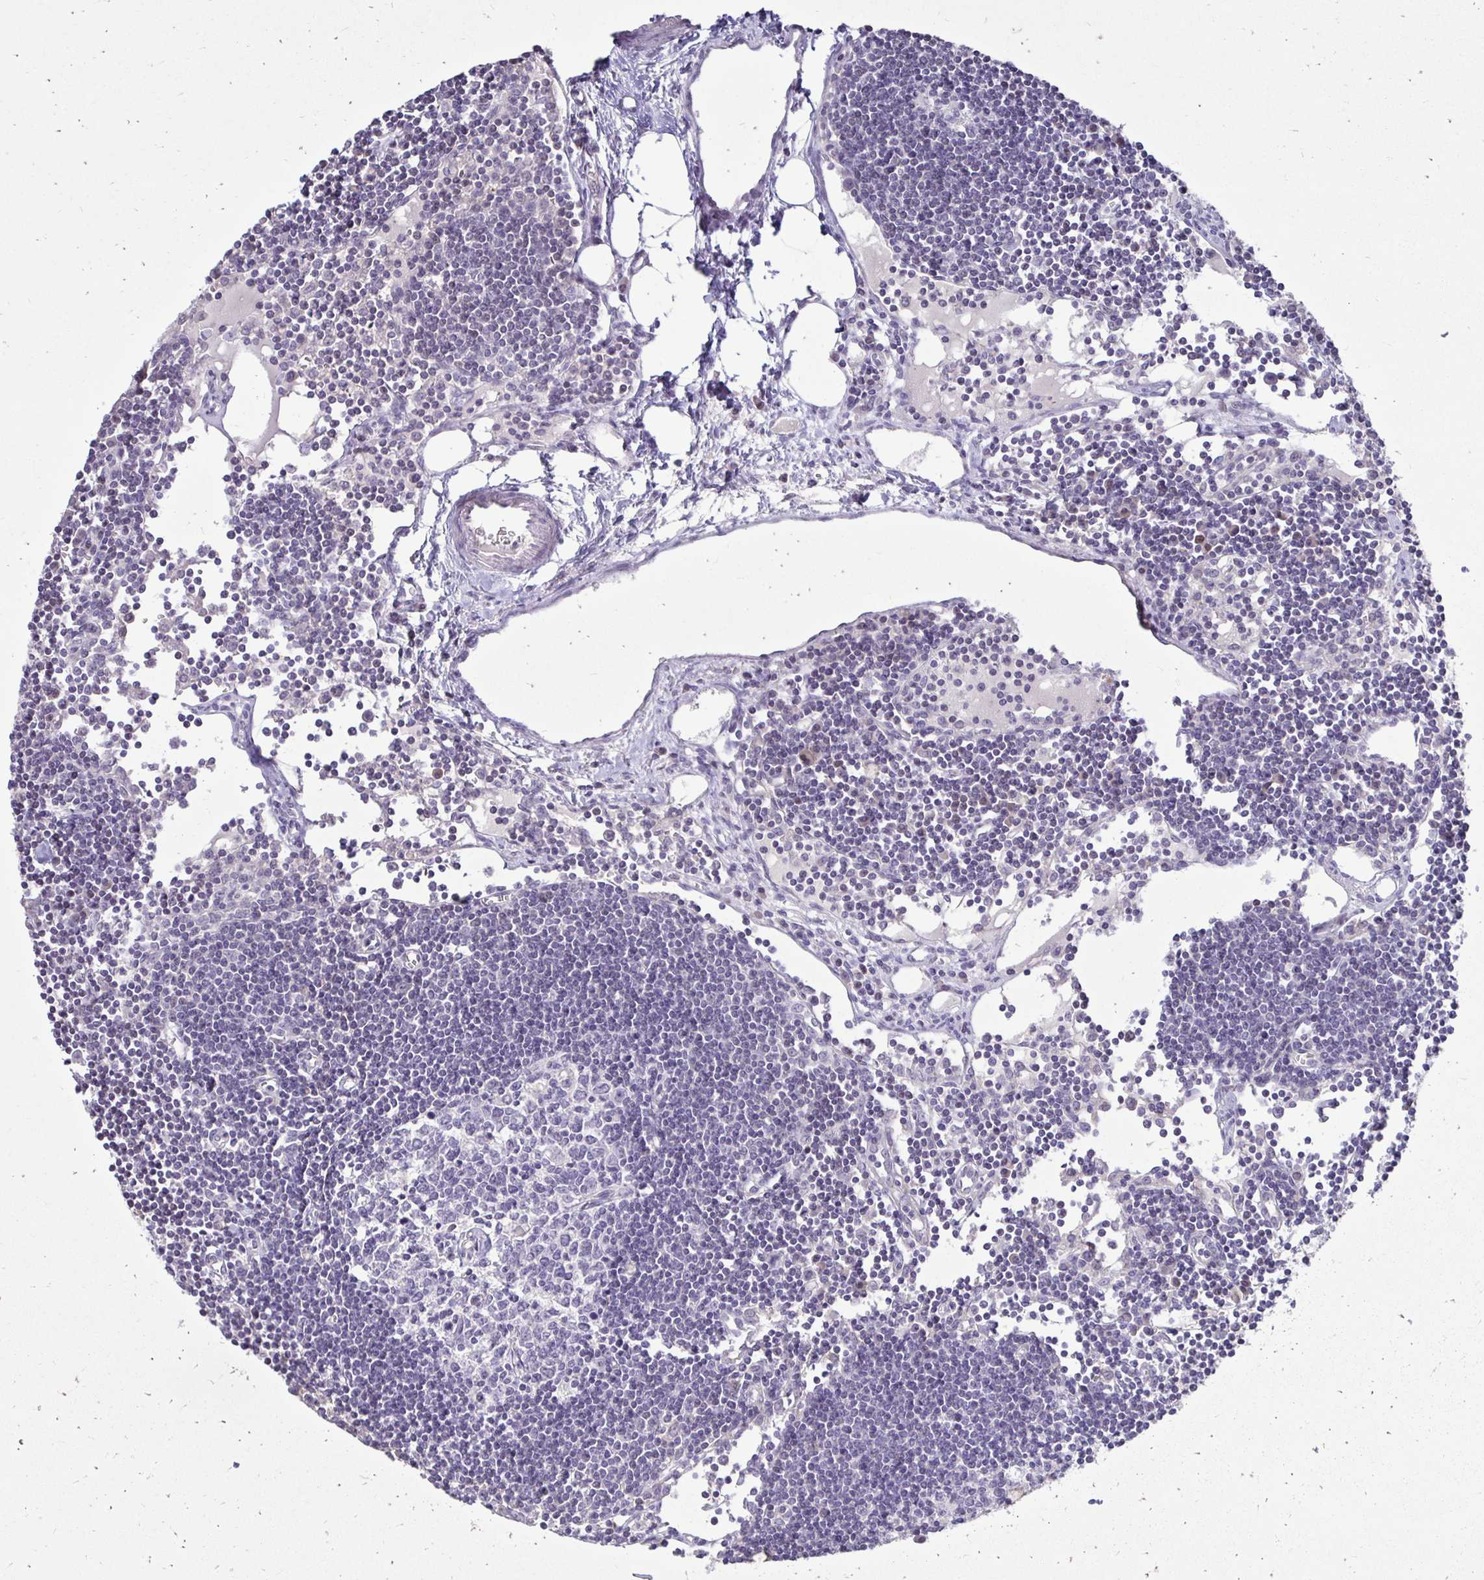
{"staining": {"intensity": "negative", "quantity": "none", "location": "none"}, "tissue": "lymph node", "cell_type": "Germinal center cells", "image_type": "normal", "snomed": [{"axis": "morphology", "description": "Normal tissue, NOS"}, {"axis": "topography", "description": "Lymph node"}], "caption": "Immunohistochemistry (IHC) micrograph of unremarkable lymph node: human lymph node stained with DAB displays no significant protein staining in germinal center cells.", "gene": "GAS2", "patient": {"sex": "female", "age": 65}}